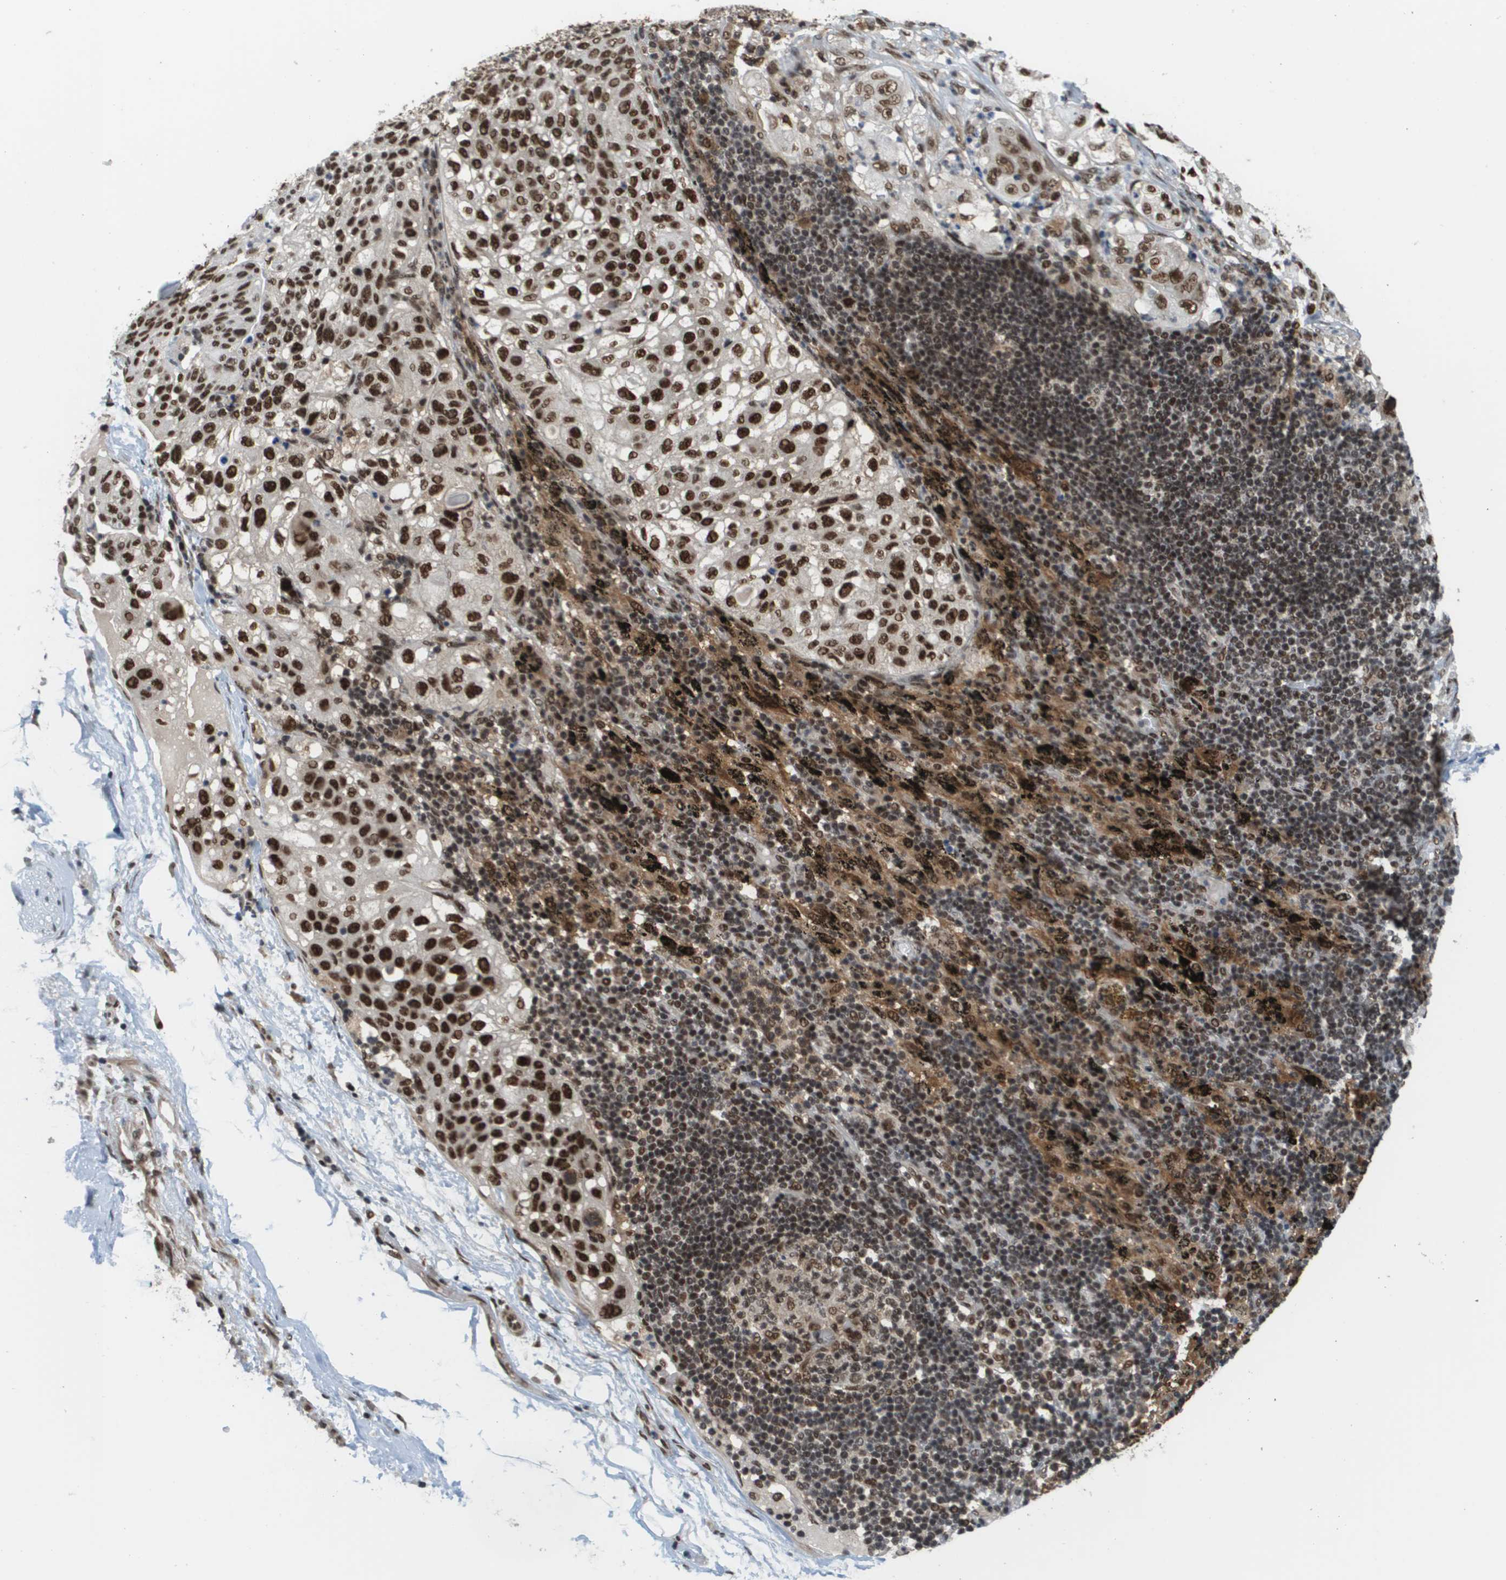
{"staining": {"intensity": "strong", "quantity": "25%-75%", "location": "nuclear"}, "tissue": "lung cancer", "cell_type": "Tumor cells", "image_type": "cancer", "snomed": [{"axis": "morphology", "description": "Inflammation, NOS"}, {"axis": "morphology", "description": "Squamous cell carcinoma, NOS"}, {"axis": "topography", "description": "Lymph node"}, {"axis": "topography", "description": "Soft tissue"}, {"axis": "topography", "description": "Lung"}], "caption": "The histopathology image exhibits a brown stain indicating the presence of a protein in the nuclear of tumor cells in lung squamous cell carcinoma. The staining is performed using DAB brown chromogen to label protein expression. The nuclei are counter-stained blue using hematoxylin.", "gene": "PRCC", "patient": {"sex": "male", "age": 66}}